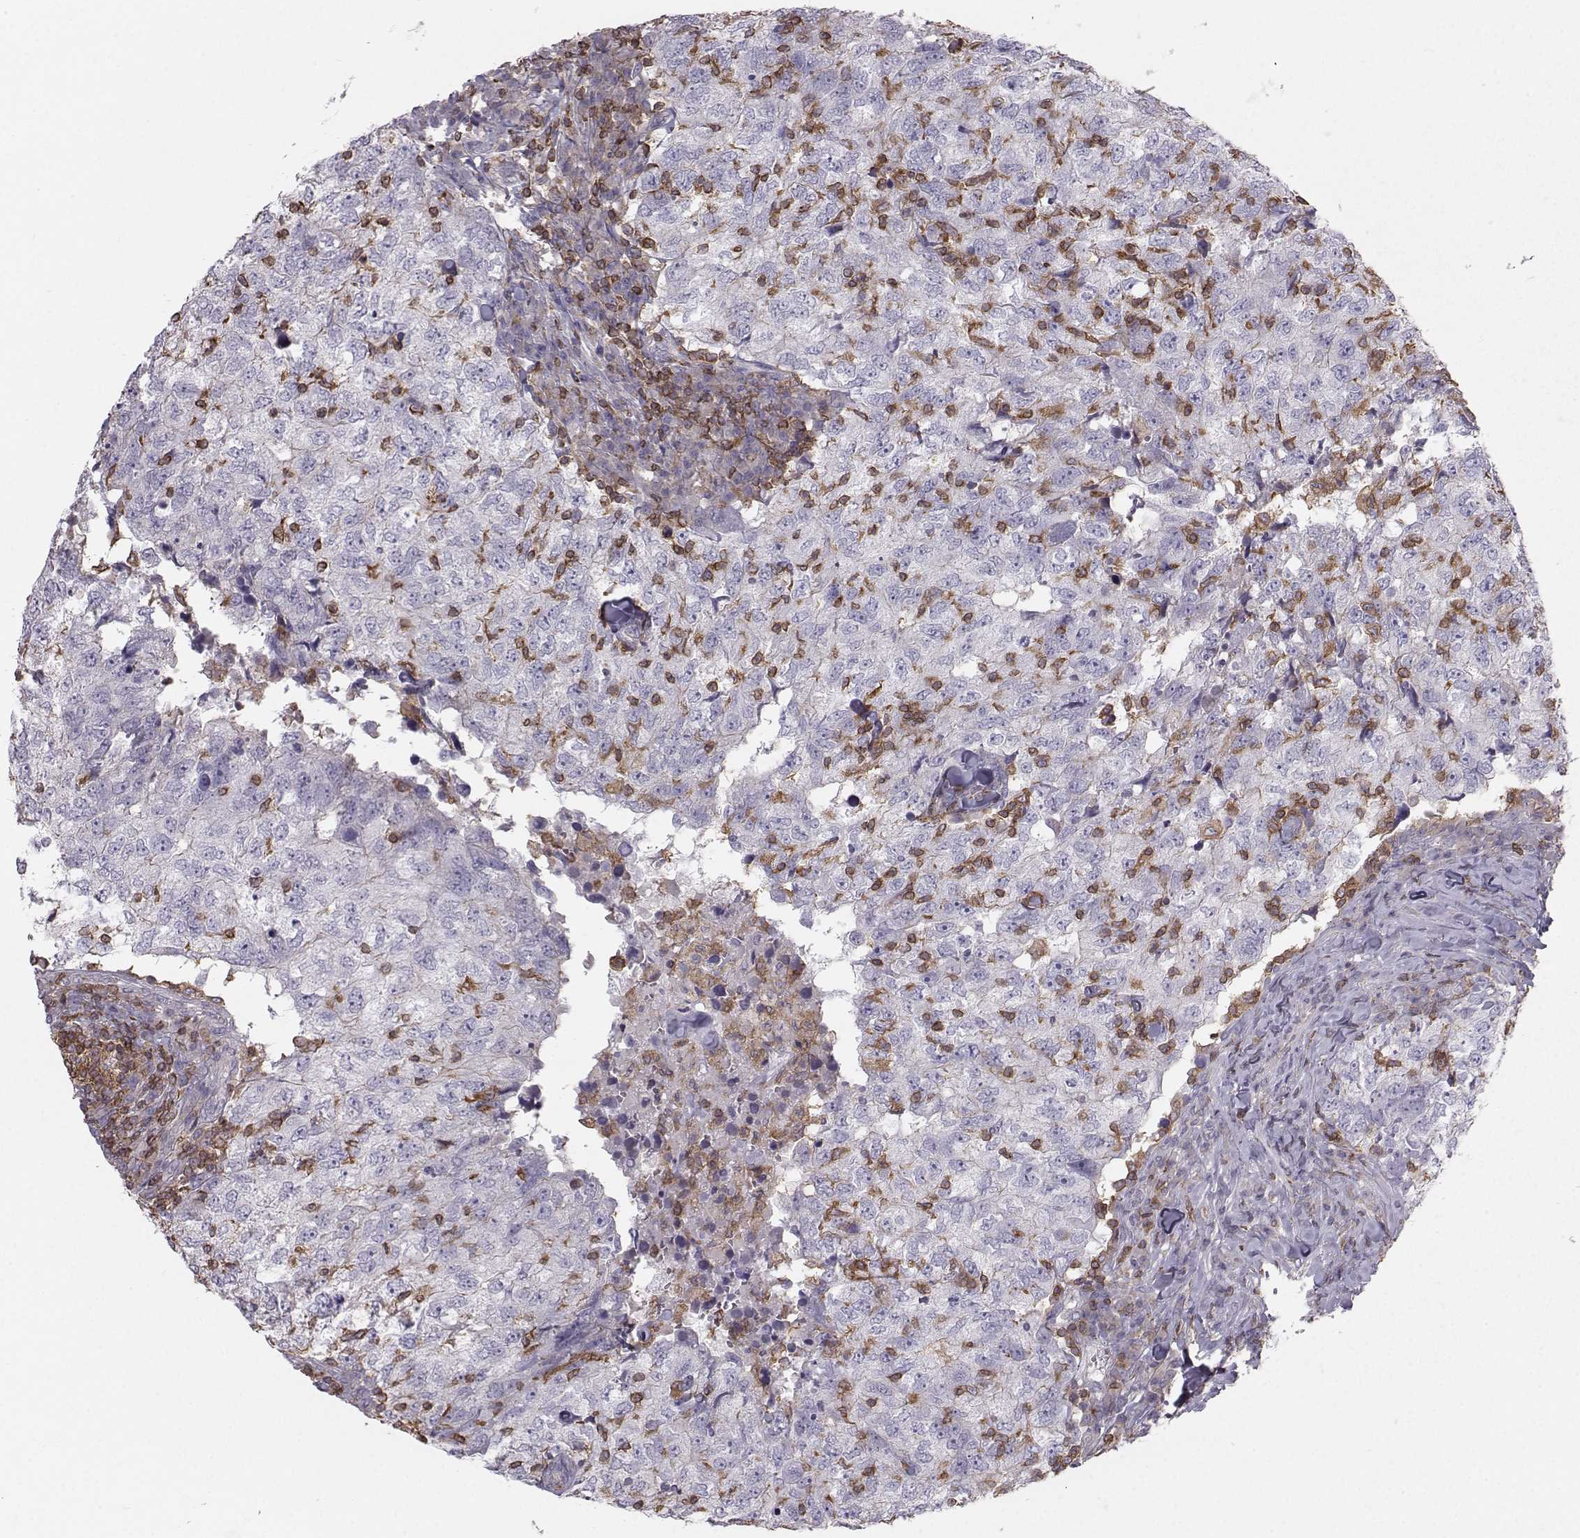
{"staining": {"intensity": "negative", "quantity": "none", "location": "none"}, "tissue": "breast cancer", "cell_type": "Tumor cells", "image_type": "cancer", "snomed": [{"axis": "morphology", "description": "Duct carcinoma"}, {"axis": "topography", "description": "Breast"}], "caption": "This is a image of IHC staining of breast cancer, which shows no positivity in tumor cells.", "gene": "ZBTB32", "patient": {"sex": "female", "age": 30}}